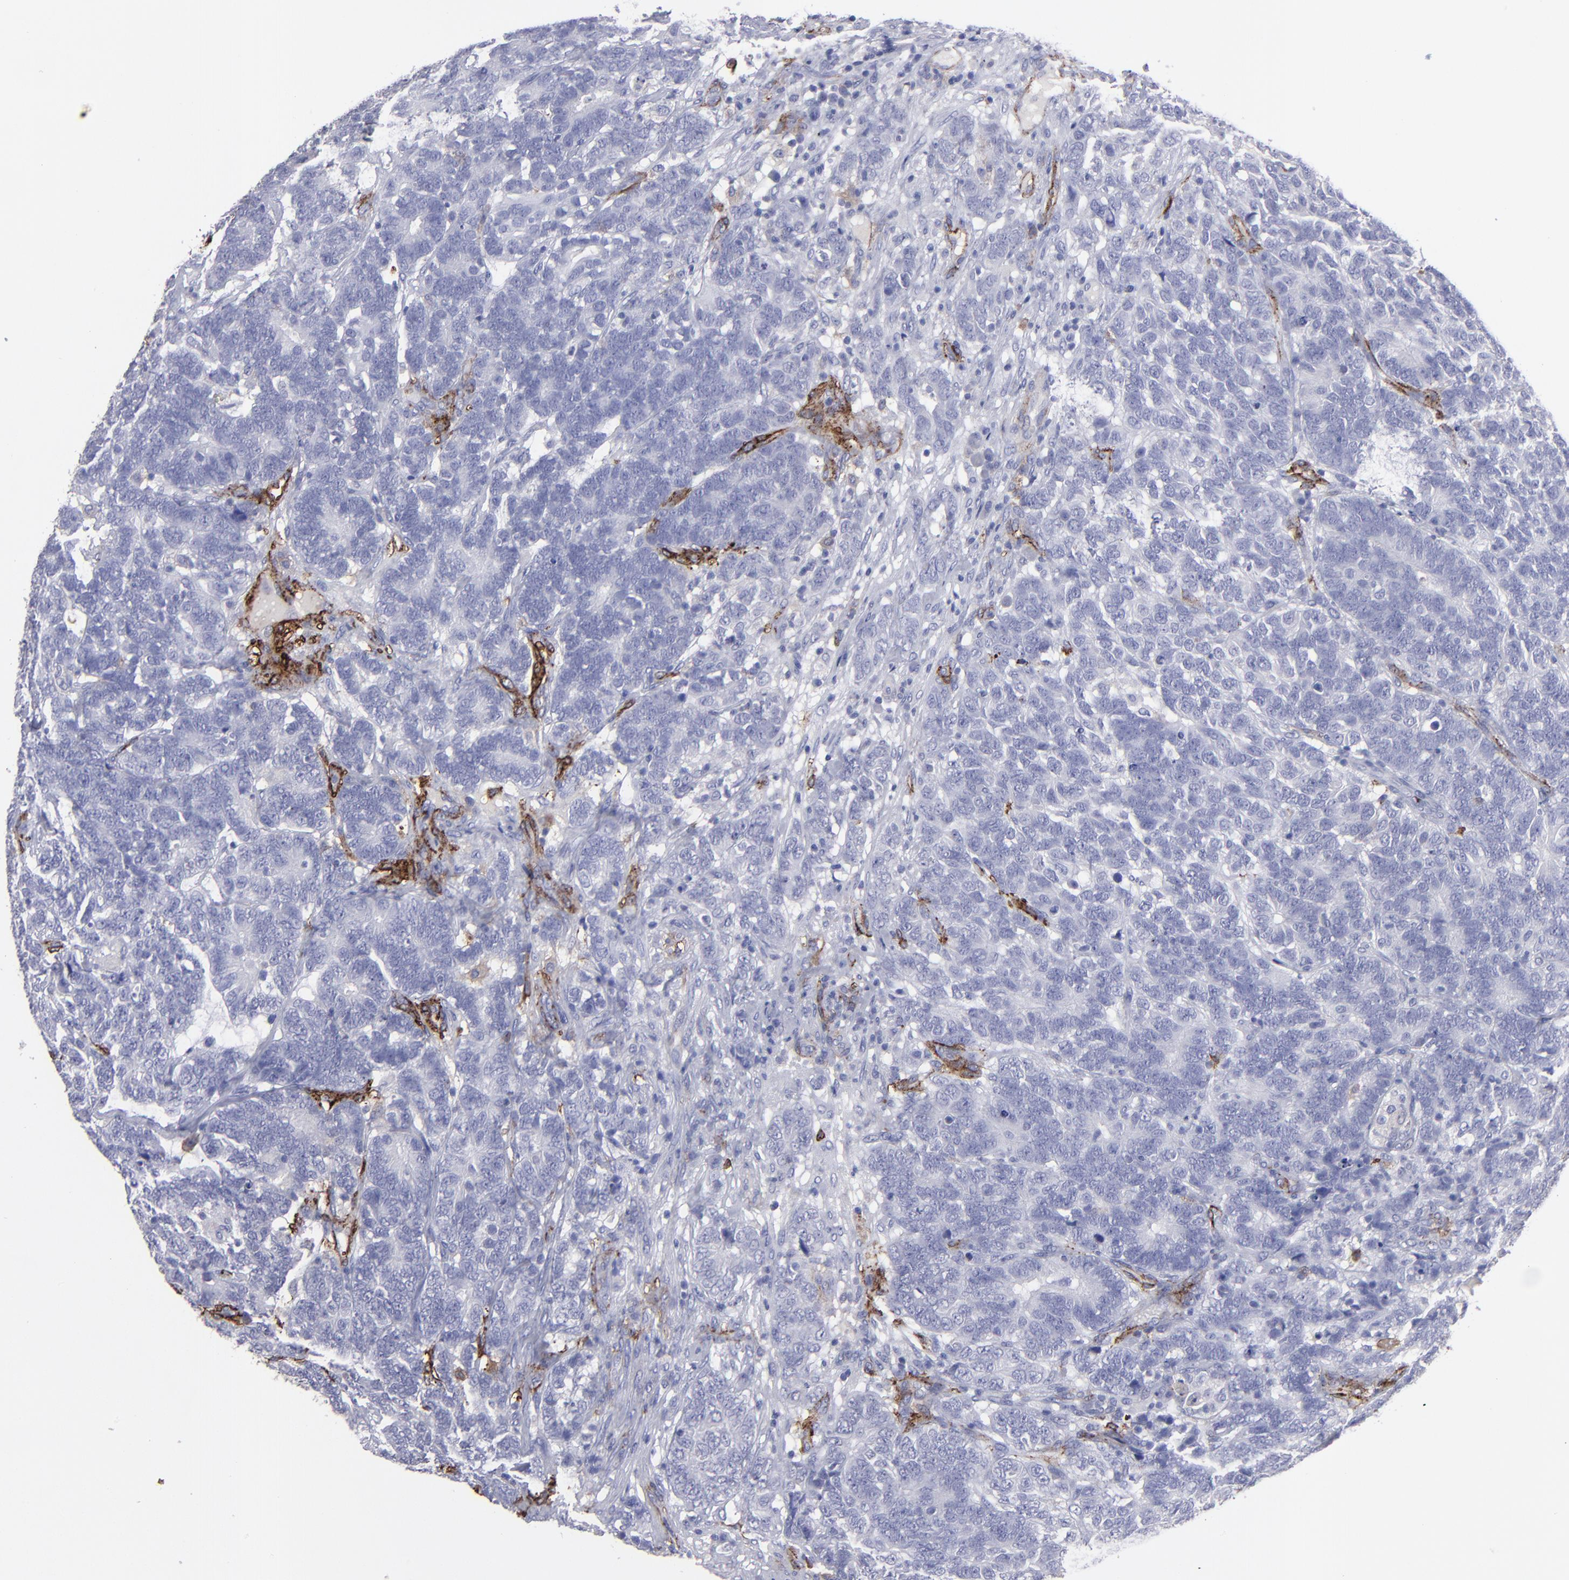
{"staining": {"intensity": "negative", "quantity": "none", "location": "none"}, "tissue": "testis cancer", "cell_type": "Tumor cells", "image_type": "cancer", "snomed": [{"axis": "morphology", "description": "Carcinoma, Embryonal, NOS"}, {"axis": "topography", "description": "Testis"}], "caption": "A micrograph of testis embryonal carcinoma stained for a protein shows no brown staining in tumor cells. (DAB immunohistochemistry (IHC), high magnification).", "gene": "CD36", "patient": {"sex": "male", "age": 26}}